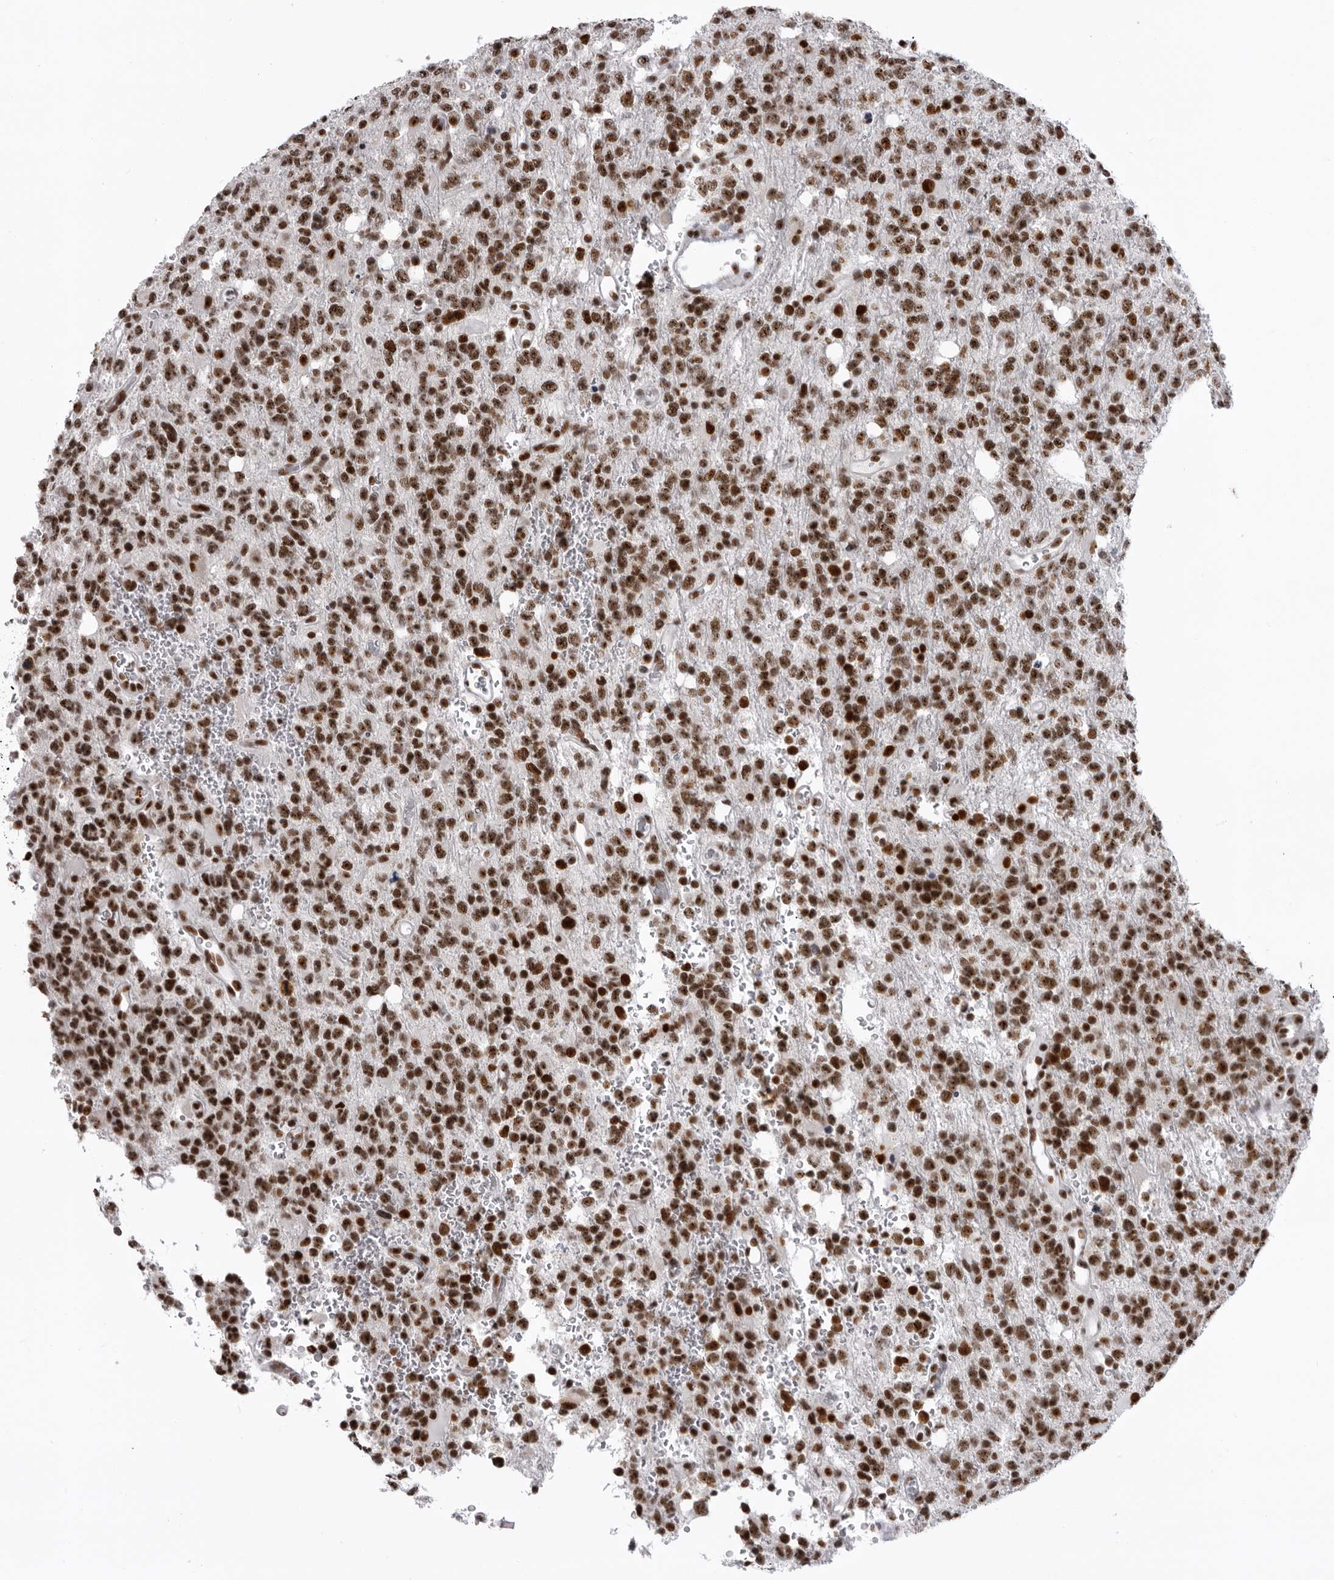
{"staining": {"intensity": "strong", "quantity": ">75%", "location": "nuclear"}, "tissue": "glioma", "cell_type": "Tumor cells", "image_type": "cancer", "snomed": [{"axis": "morphology", "description": "Glioma, malignant, High grade"}, {"axis": "topography", "description": "Brain"}], "caption": "Protein expression analysis of high-grade glioma (malignant) displays strong nuclear expression in about >75% of tumor cells. The staining was performed using DAB (3,3'-diaminobenzidine) to visualize the protein expression in brown, while the nuclei were stained in blue with hematoxylin (Magnification: 20x).", "gene": "DHX9", "patient": {"sex": "female", "age": 62}}